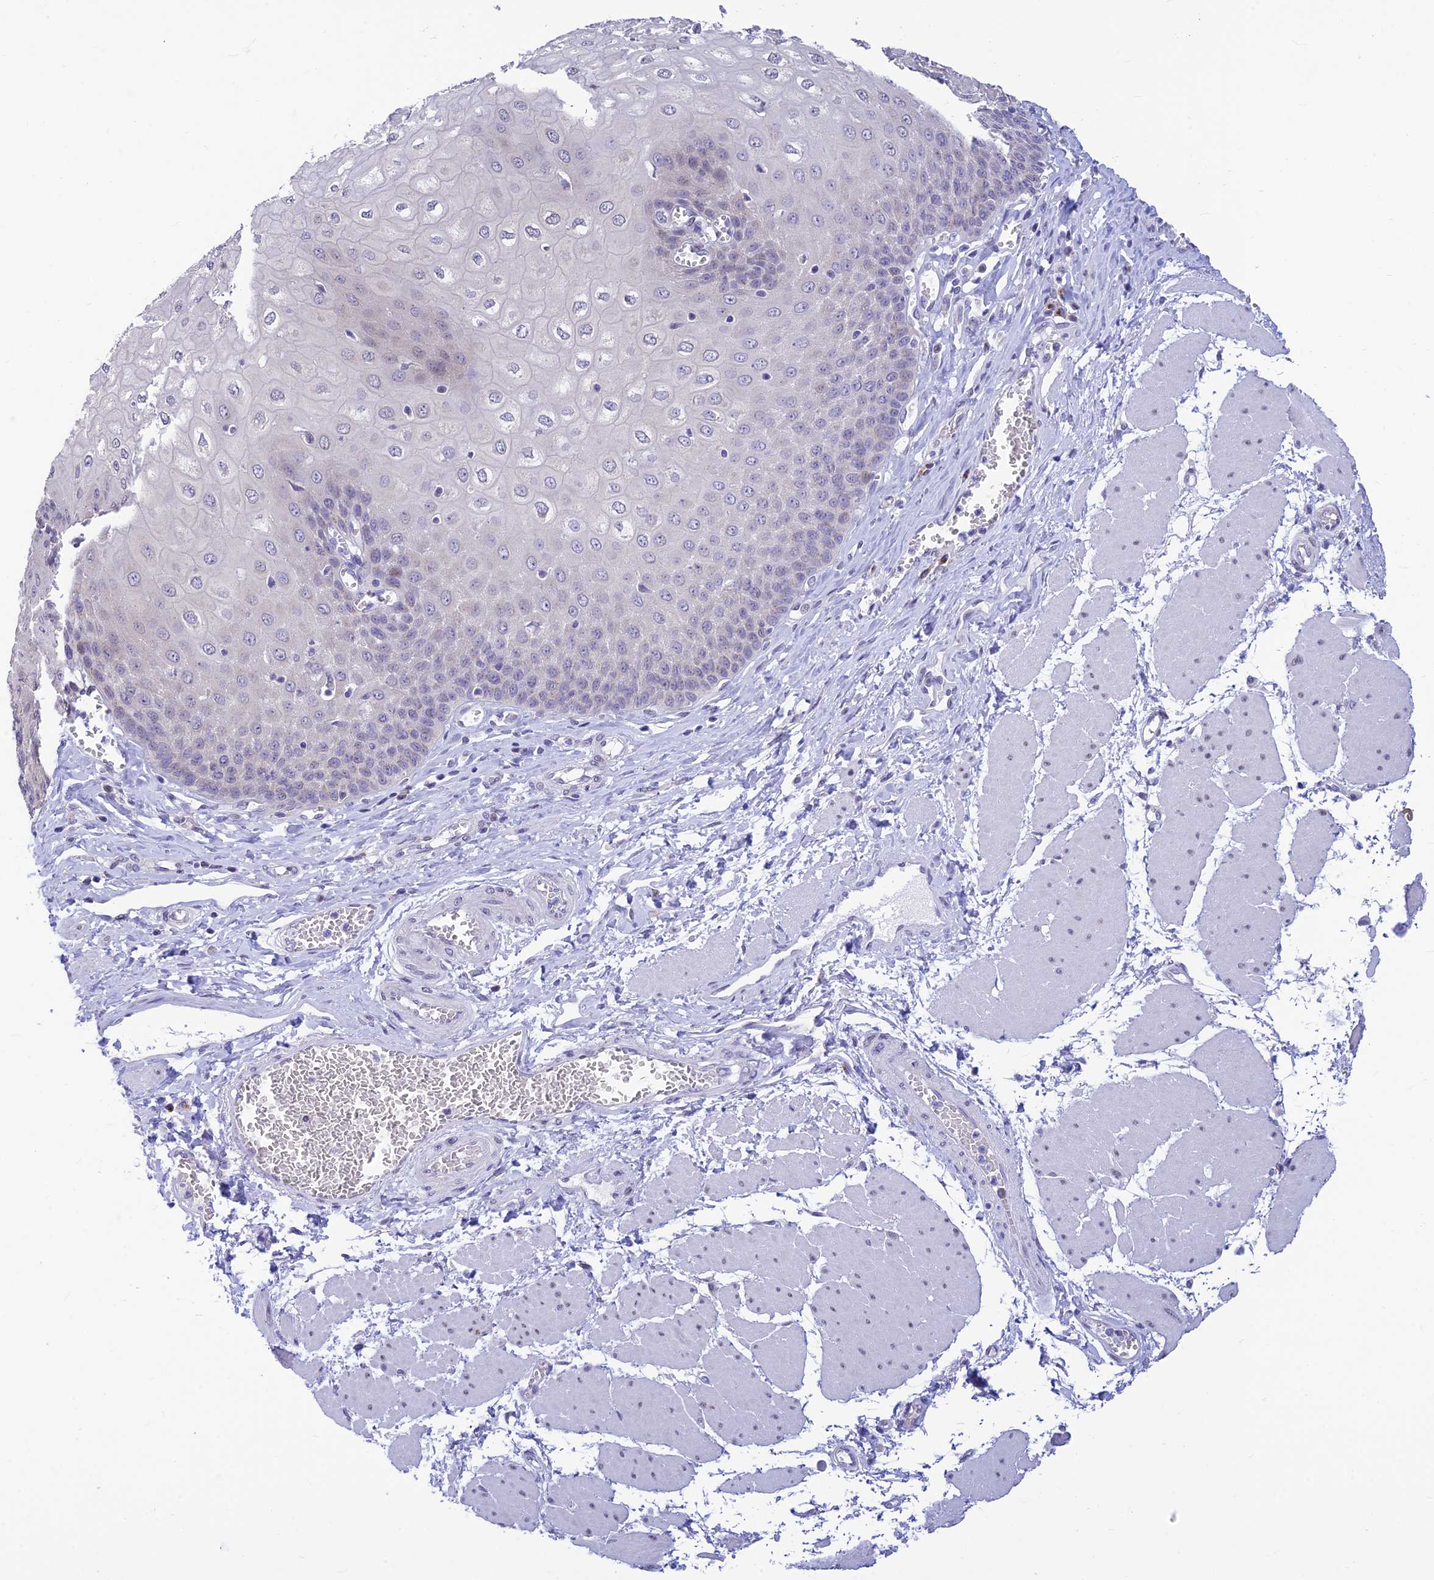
{"staining": {"intensity": "negative", "quantity": "none", "location": "none"}, "tissue": "esophagus", "cell_type": "Squamous epithelial cells", "image_type": "normal", "snomed": [{"axis": "morphology", "description": "Normal tissue, NOS"}, {"axis": "topography", "description": "Esophagus"}], "caption": "The histopathology image displays no staining of squamous epithelial cells in benign esophagus.", "gene": "INKA1", "patient": {"sex": "male", "age": 60}}